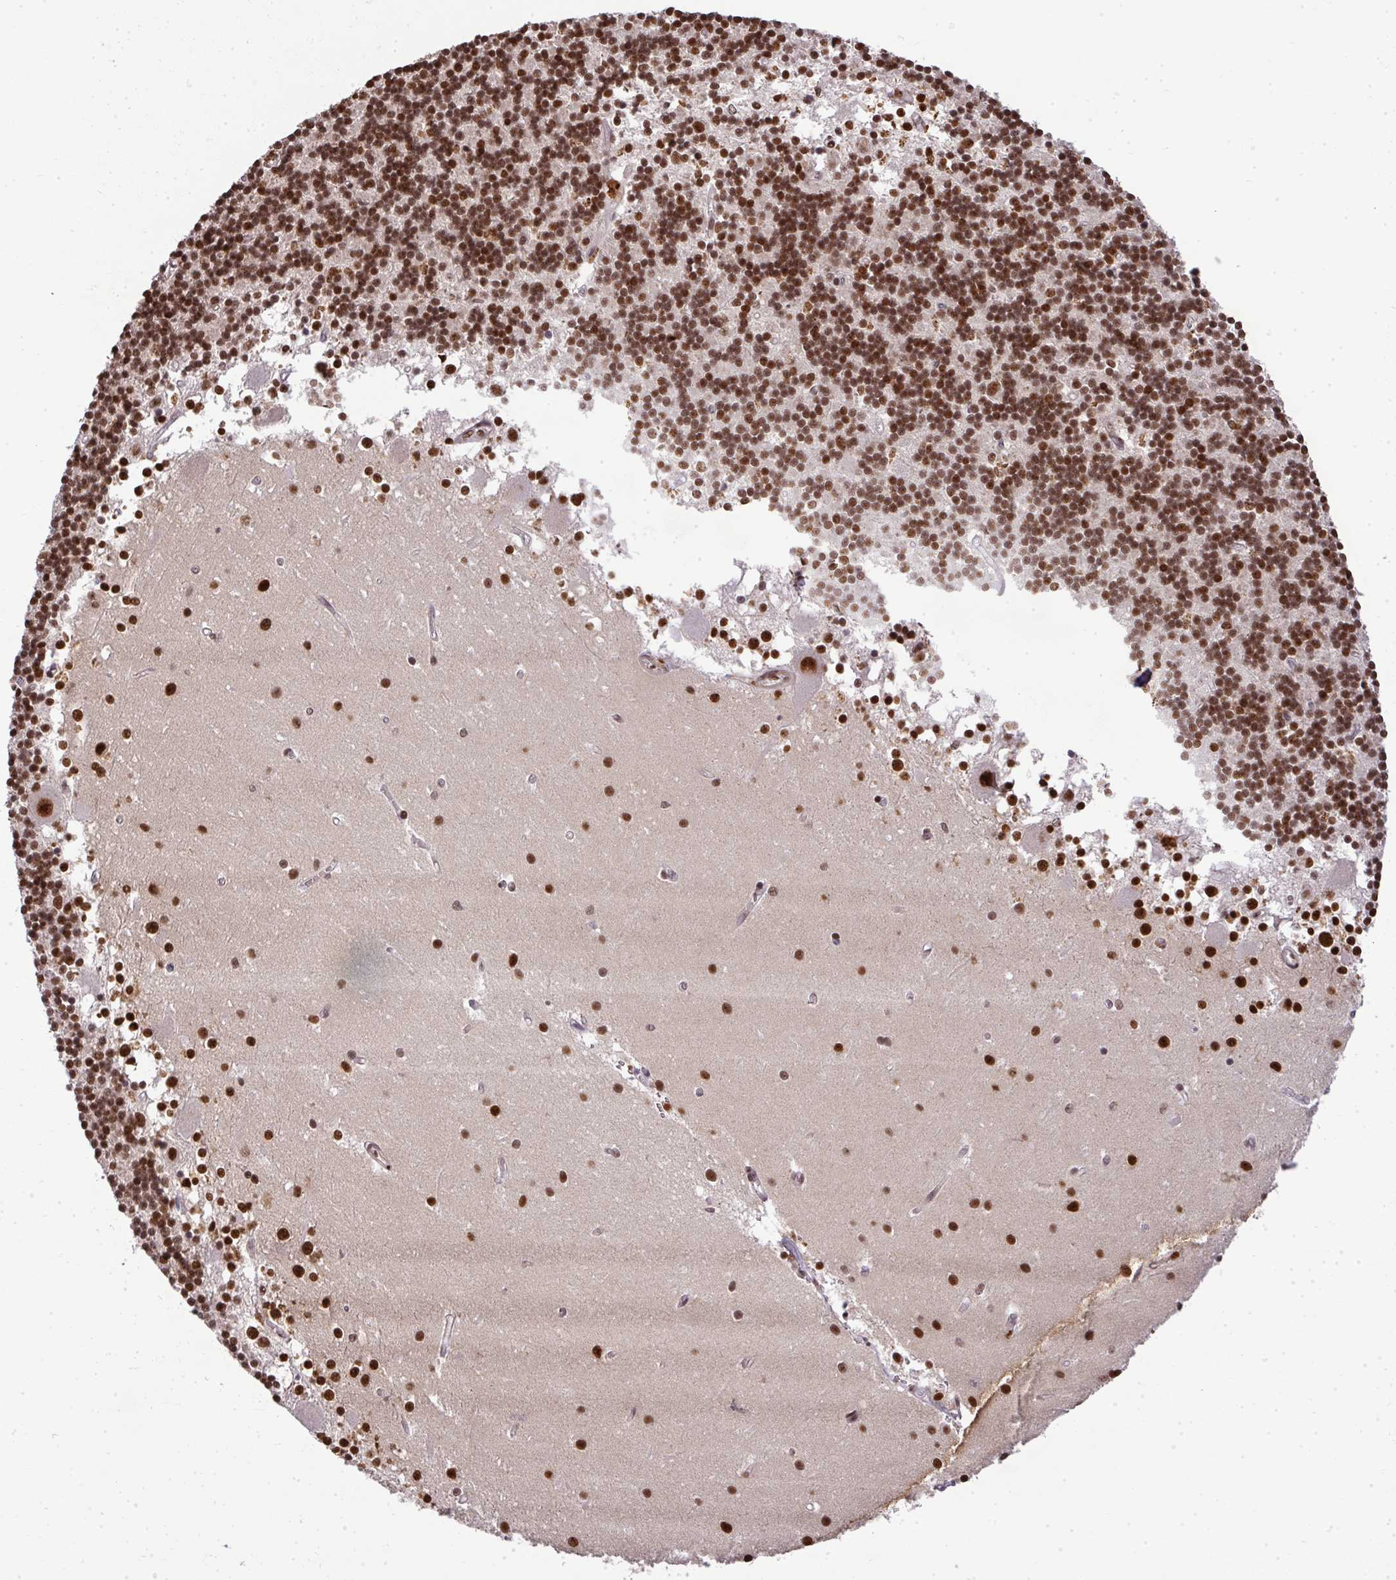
{"staining": {"intensity": "strong", "quantity": ">75%", "location": "nuclear"}, "tissue": "cerebellum", "cell_type": "Cells in granular layer", "image_type": "normal", "snomed": [{"axis": "morphology", "description": "Normal tissue, NOS"}, {"axis": "topography", "description": "Cerebellum"}], "caption": "IHC photomicrograph of normal human cerebellum stained for a protein (brown), which shows high levels of strong nuclear staining in approximately >75% of cells in granular layer.", "gene": "U2AF1L4", "patient": {"sex": "male", "age": 54}}